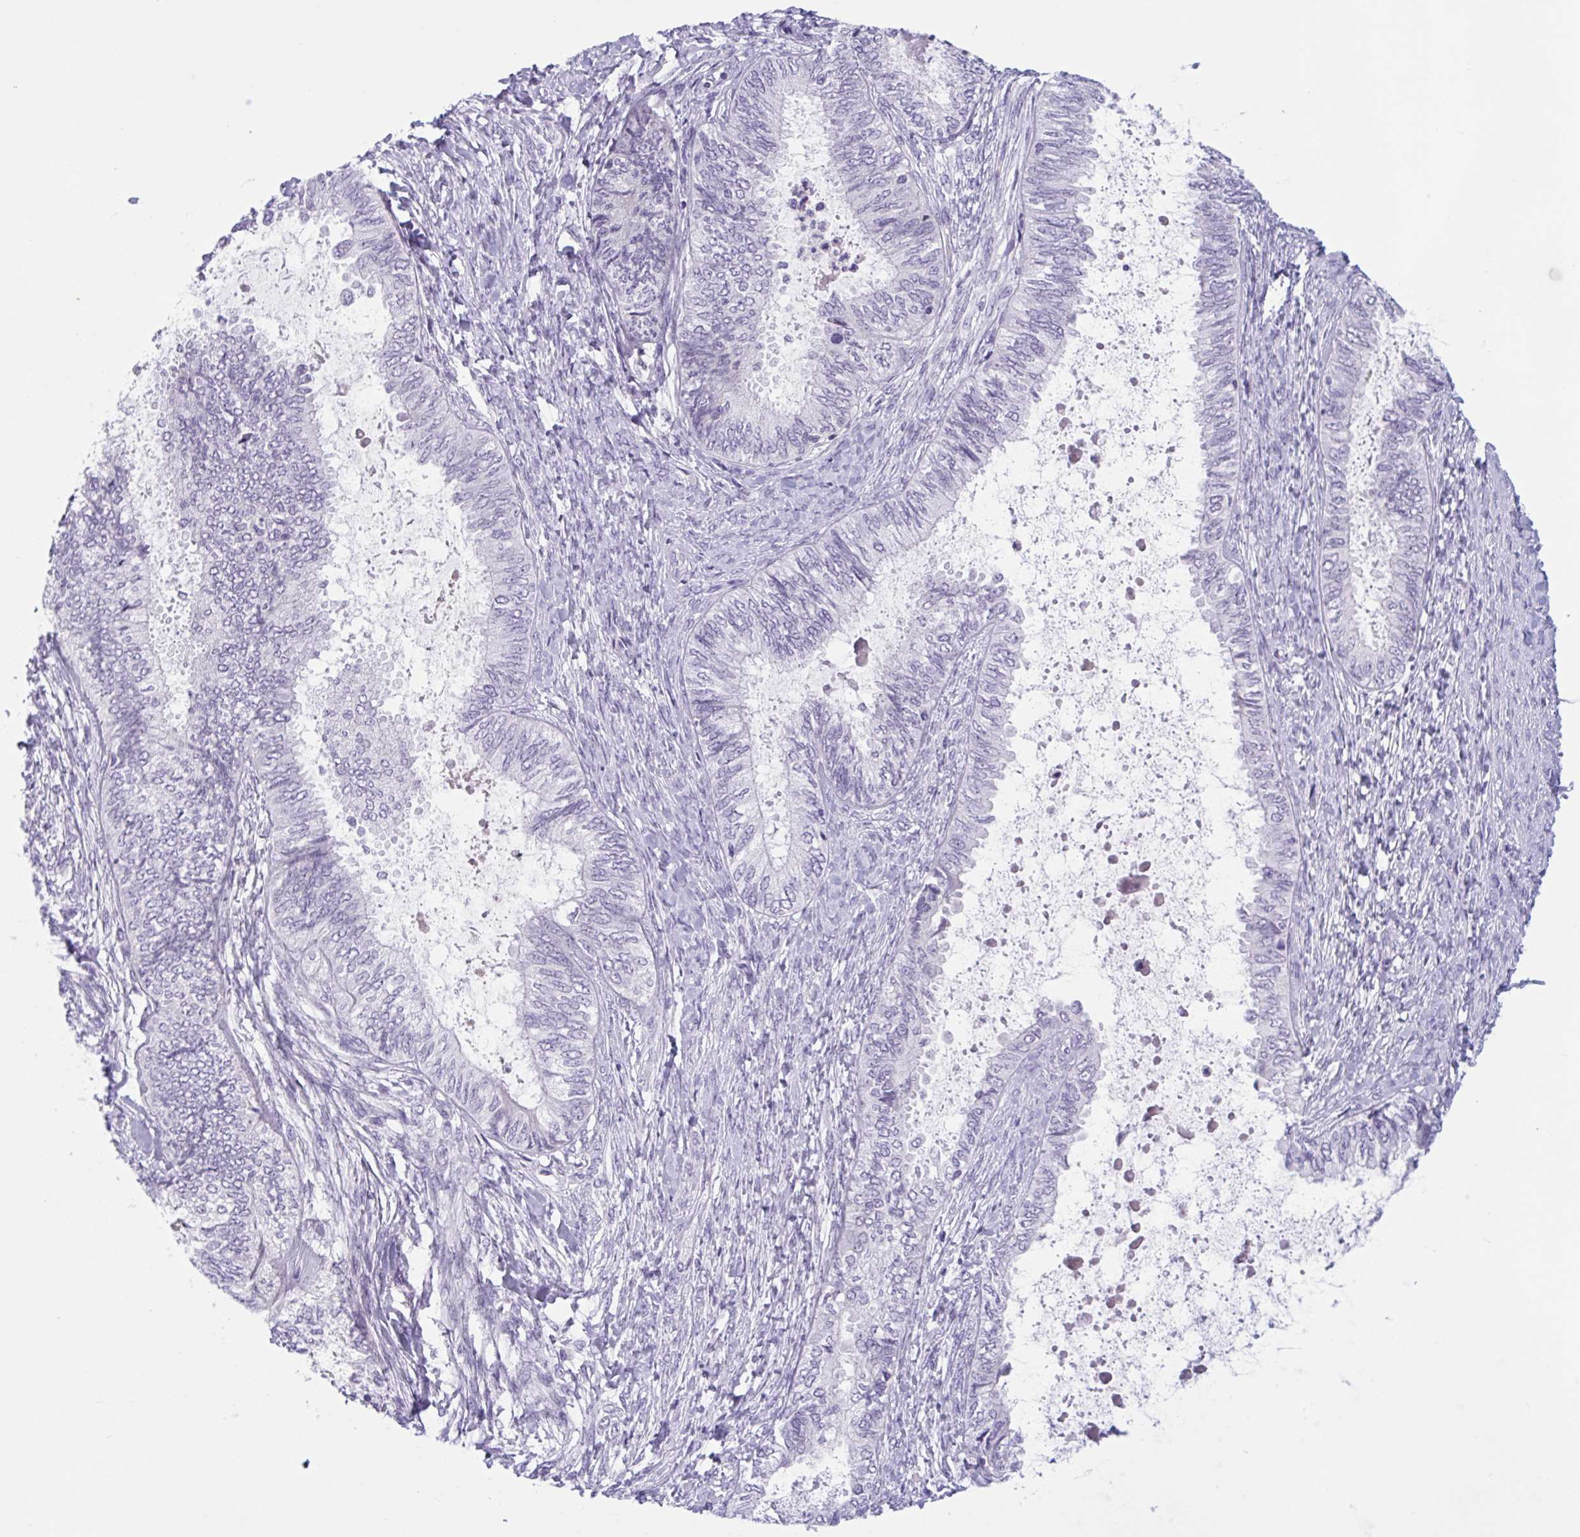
{"staining": {"intensity": "negative", "quantity": "none", "location": "none"}, "tissue": "ovarian cancer", "cell_type": "Tumor cells", "image_type": "cancer", "snomed": [{"axis": "morphology", "description": "Carcinoma, endometroid"}, {"axis": "topography", "description": "Ovary"}], "caption": "Ovarian cancer was stained to show a protein in brown. There is no significant positivity in tumor cells.", "gene": "WNT9B", "patient": {"sex": "female", "age": 70}}